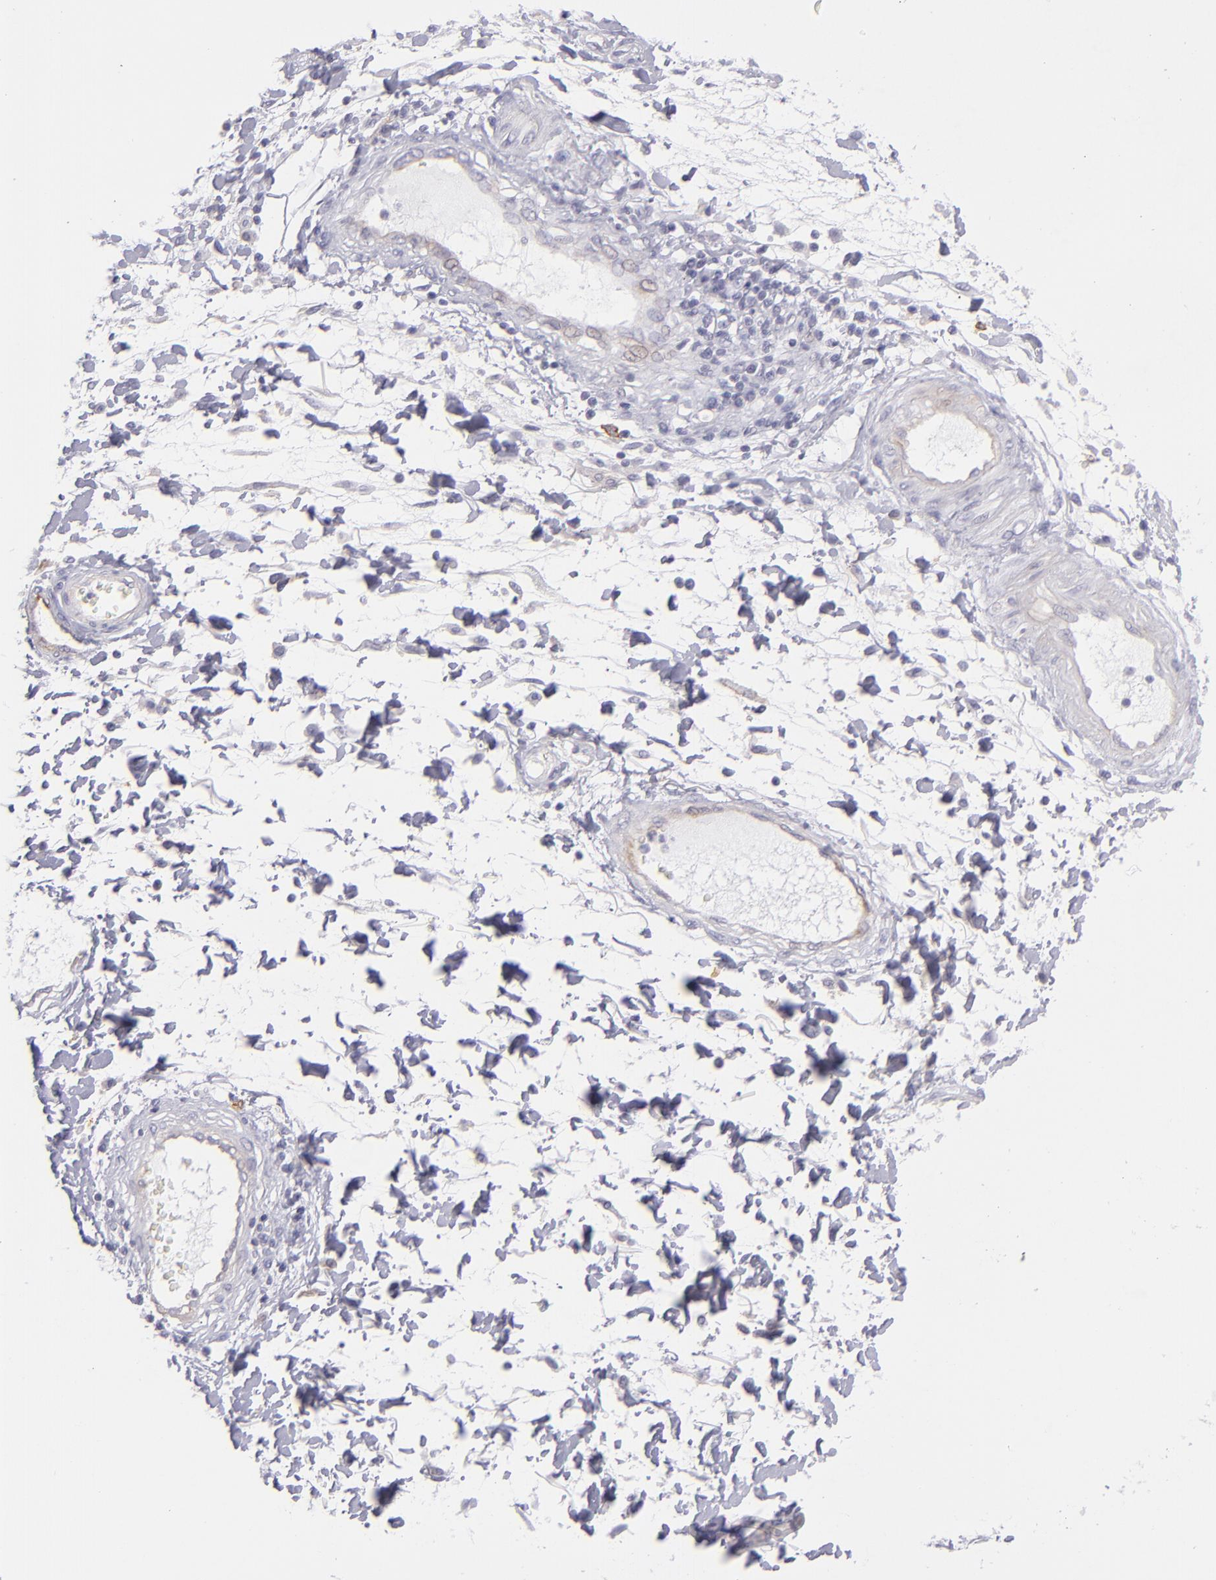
{"staining": {"intensity": "negative", "quantity": "none", "location": "none"}, "tissue": "stomach cancer", "cell_type": "Tumor cells", "image_type": "cancer", "snomed": [{"axis": "morphology", "description": "Adenocarcinoma, NOS"}, {"axis": "topography", "description": "Pancreas"}, {"axis": "topography", "description": "Stomach, upper"}], "caption": "DAB (3,3'-diaminobenzidine) immunohistochemical staining of human stomach adenocarcinoma shows no significant expression in tumor cells.", "gene": "THBD", "patient": {"sex": "male", "age": 77}}